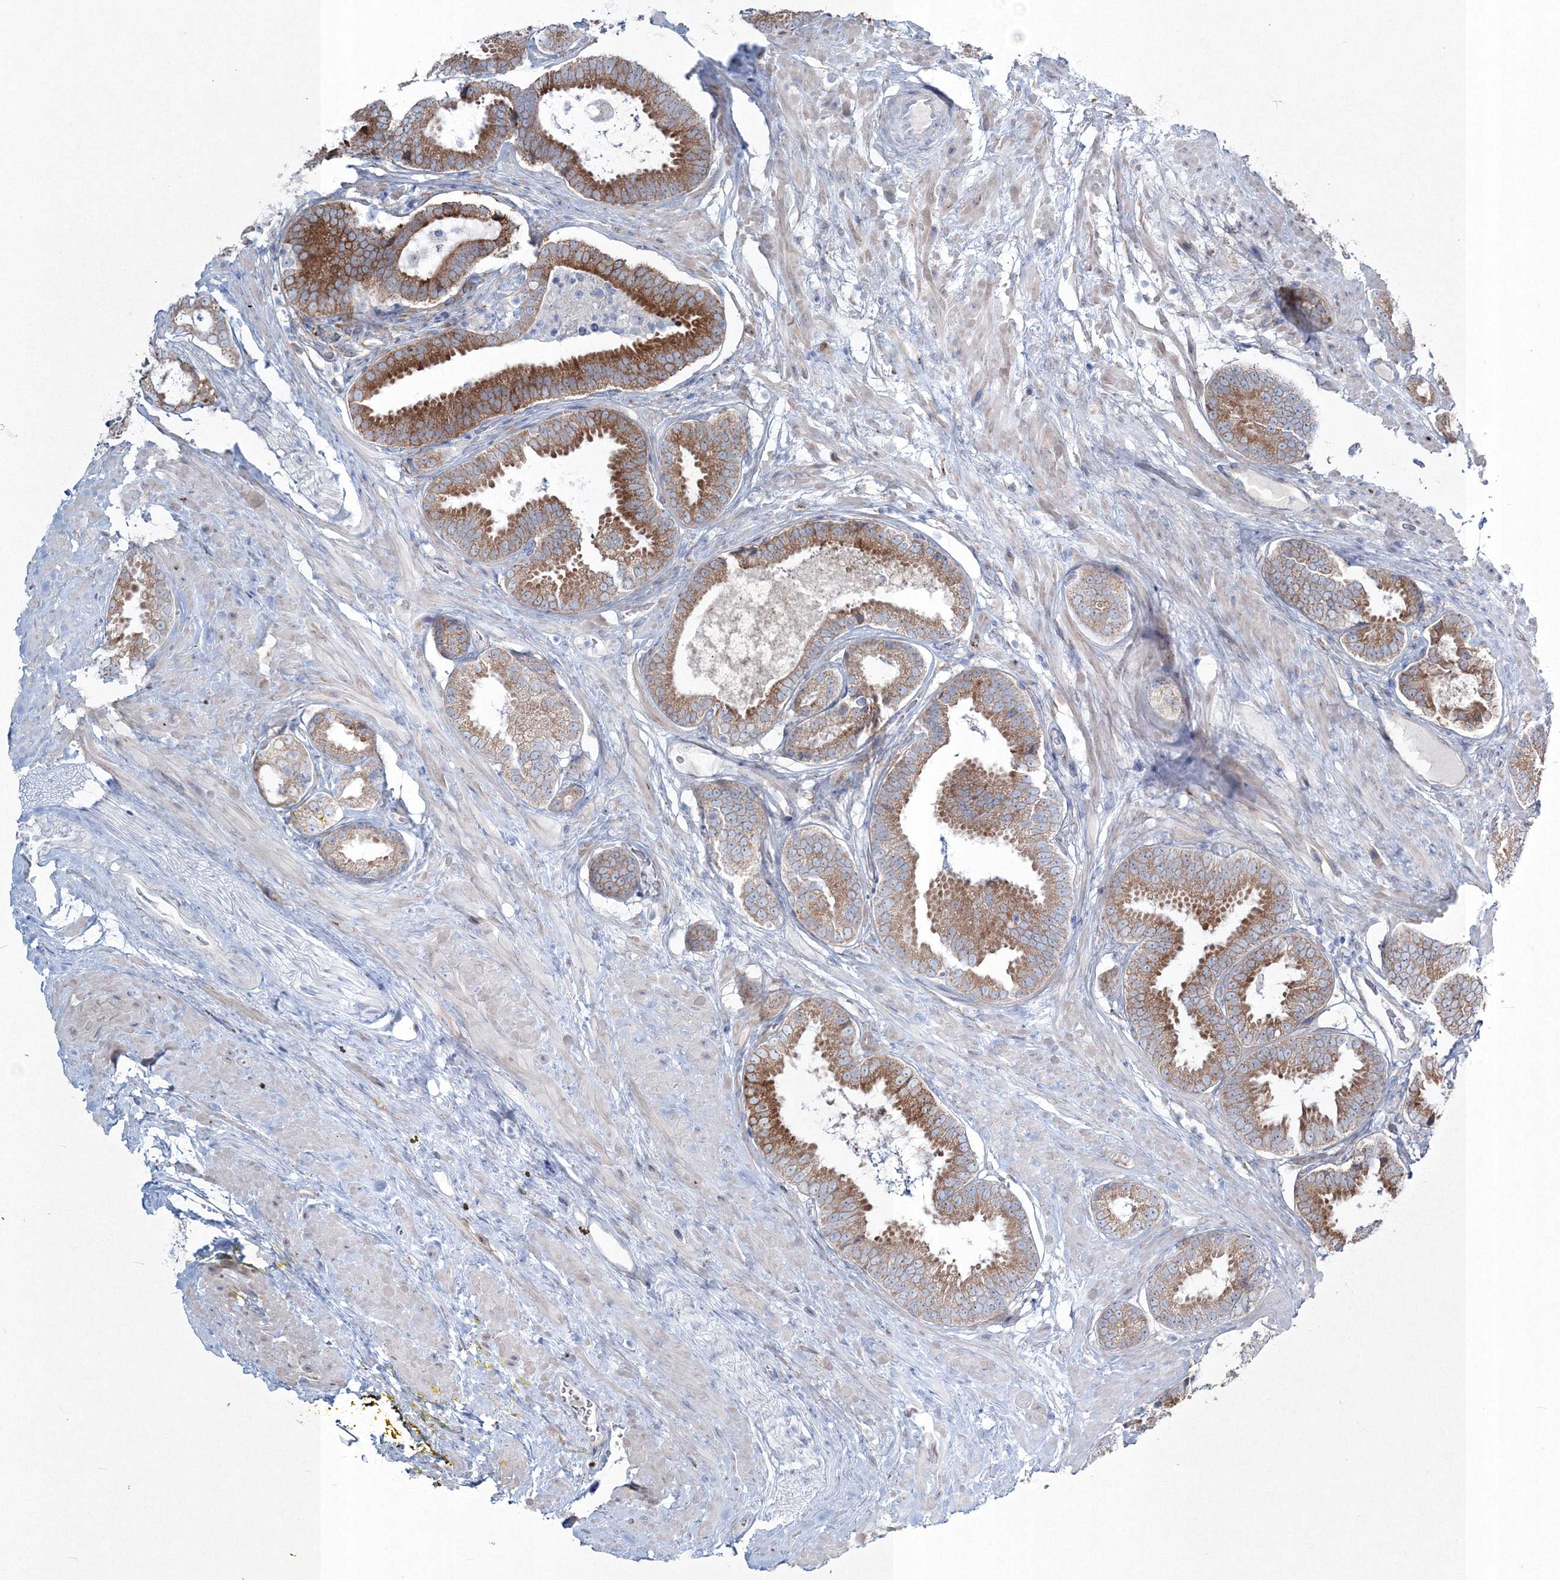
{"staining": {"intensity": "moderate", "quantity": ">75%", "location": "cytoplasmic/membranous"}, "tissue": "prostate cancer", "cell_type": "Tumor cells", "image_type": "cancer", "snomed": [{"axis": "morphology", "description": "Adenocarcinoma, Low grade"}, {"axis": "topography", "description": "Prostate"}], "caption": "Immunohistochemistry (IHC) photomicrograph of neoplastic tissue: human prostate cancer stained using immunohistochemistry (IHC) exhibits medium levels of moderate protein expression localized specifically in the cytoplasmic/membranous of tumor cells, appearing as a cytoplasmic/membranous brown color.", "gene": "RCN1", "patient": {"sex": "male", "age": 71}}